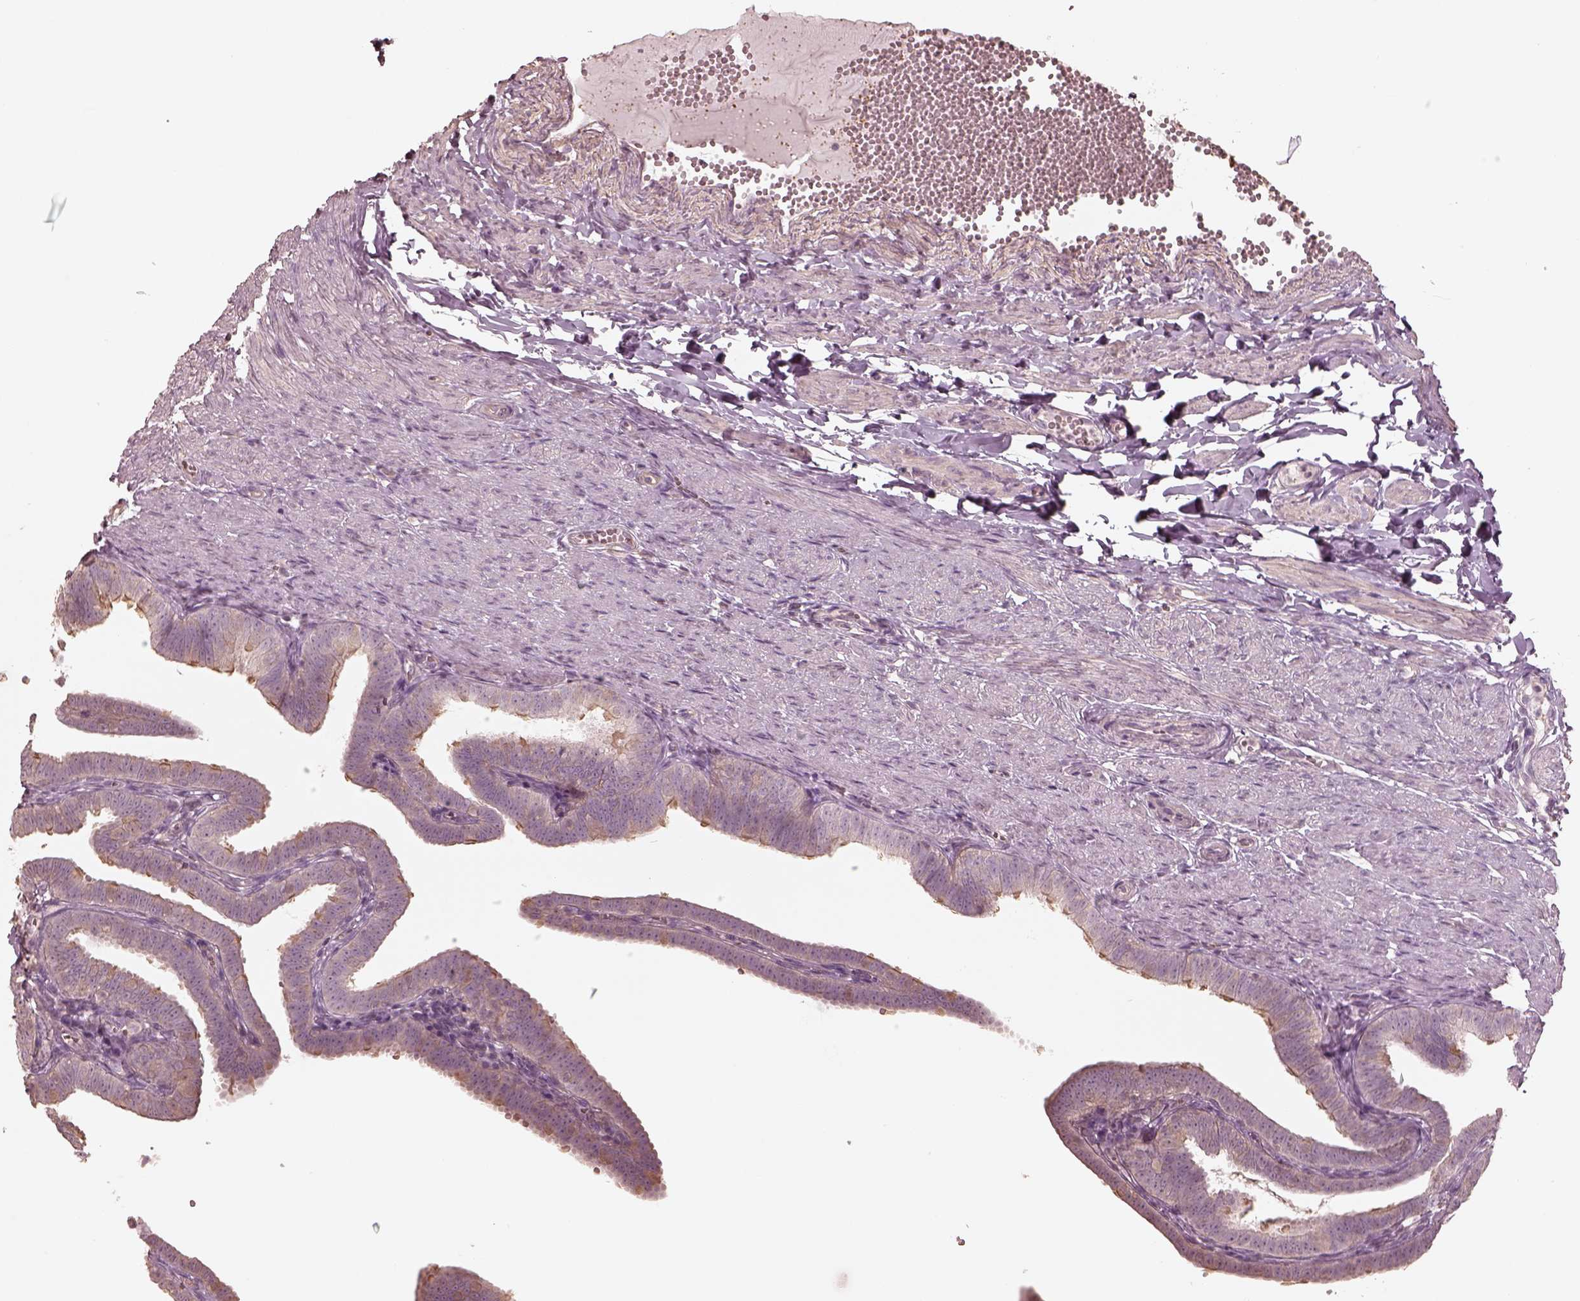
{"staining": {"intensity": "weak", "quantity": "25%-75%", "location": "cytoplasmic/membranous"}, "tissue": "fallopian tube", "cell_type": "Glandular cells", "image_type": "normal", "snomed": [{"axis": "morphology", "description": "Normal tissue, NOS"}, {"axis": "topography", "description": "Fallopian tube"}], "caption": "Fallopian tube stained with IHC exhibits weak cytoplasmic/membranous positivity in approximately 25%-75% of glandular cells. (Brightfield microscopy of DAB IHC at high magnification).", "gene": "KIF5C", "patient": {"sex": "female", "age": 25}}